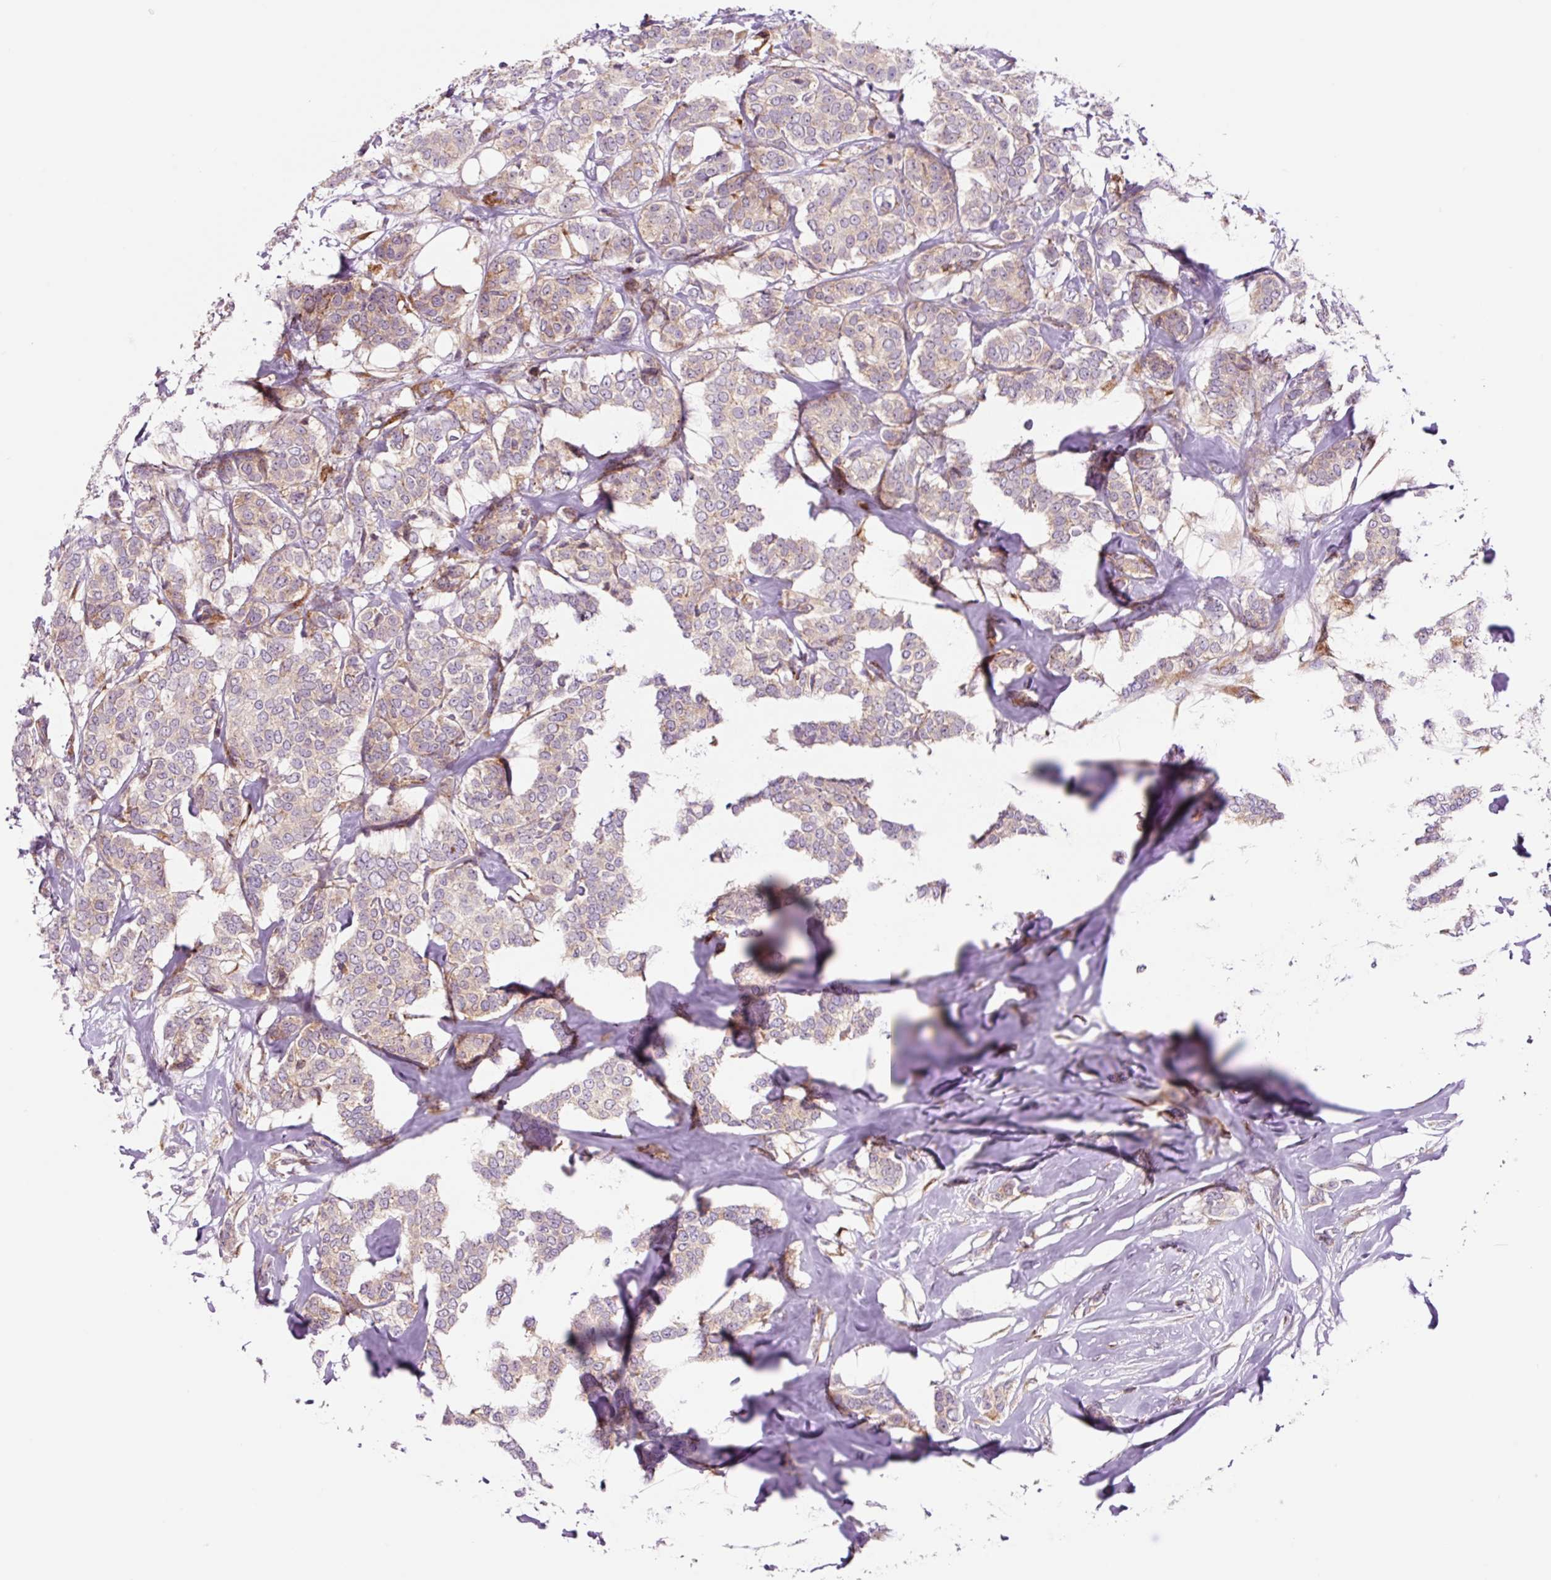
{"staining": {"intensity": "weak", "quantity": "25%-75%", "location": "cytoplasmic/membranous"}, "tissue": "breast cancer", "cell_type": "Tumor cells", "image_type": "cancer", "snomed": [{"axis": "morphology", "description": "Duct carcinoma"}, {"axis": "topography", "description": "Breast"}], "caption": "Immunohistochemistry image of breast cancer (infiltrating ductal carcinoma) stained for a protein (brown), which displays low levels of weak cytoplasmic/membranous staining in approximately 25%-75% of tumor cells.", "gene": "RPL41", "patient": {"sex": "female", "age": 72}}